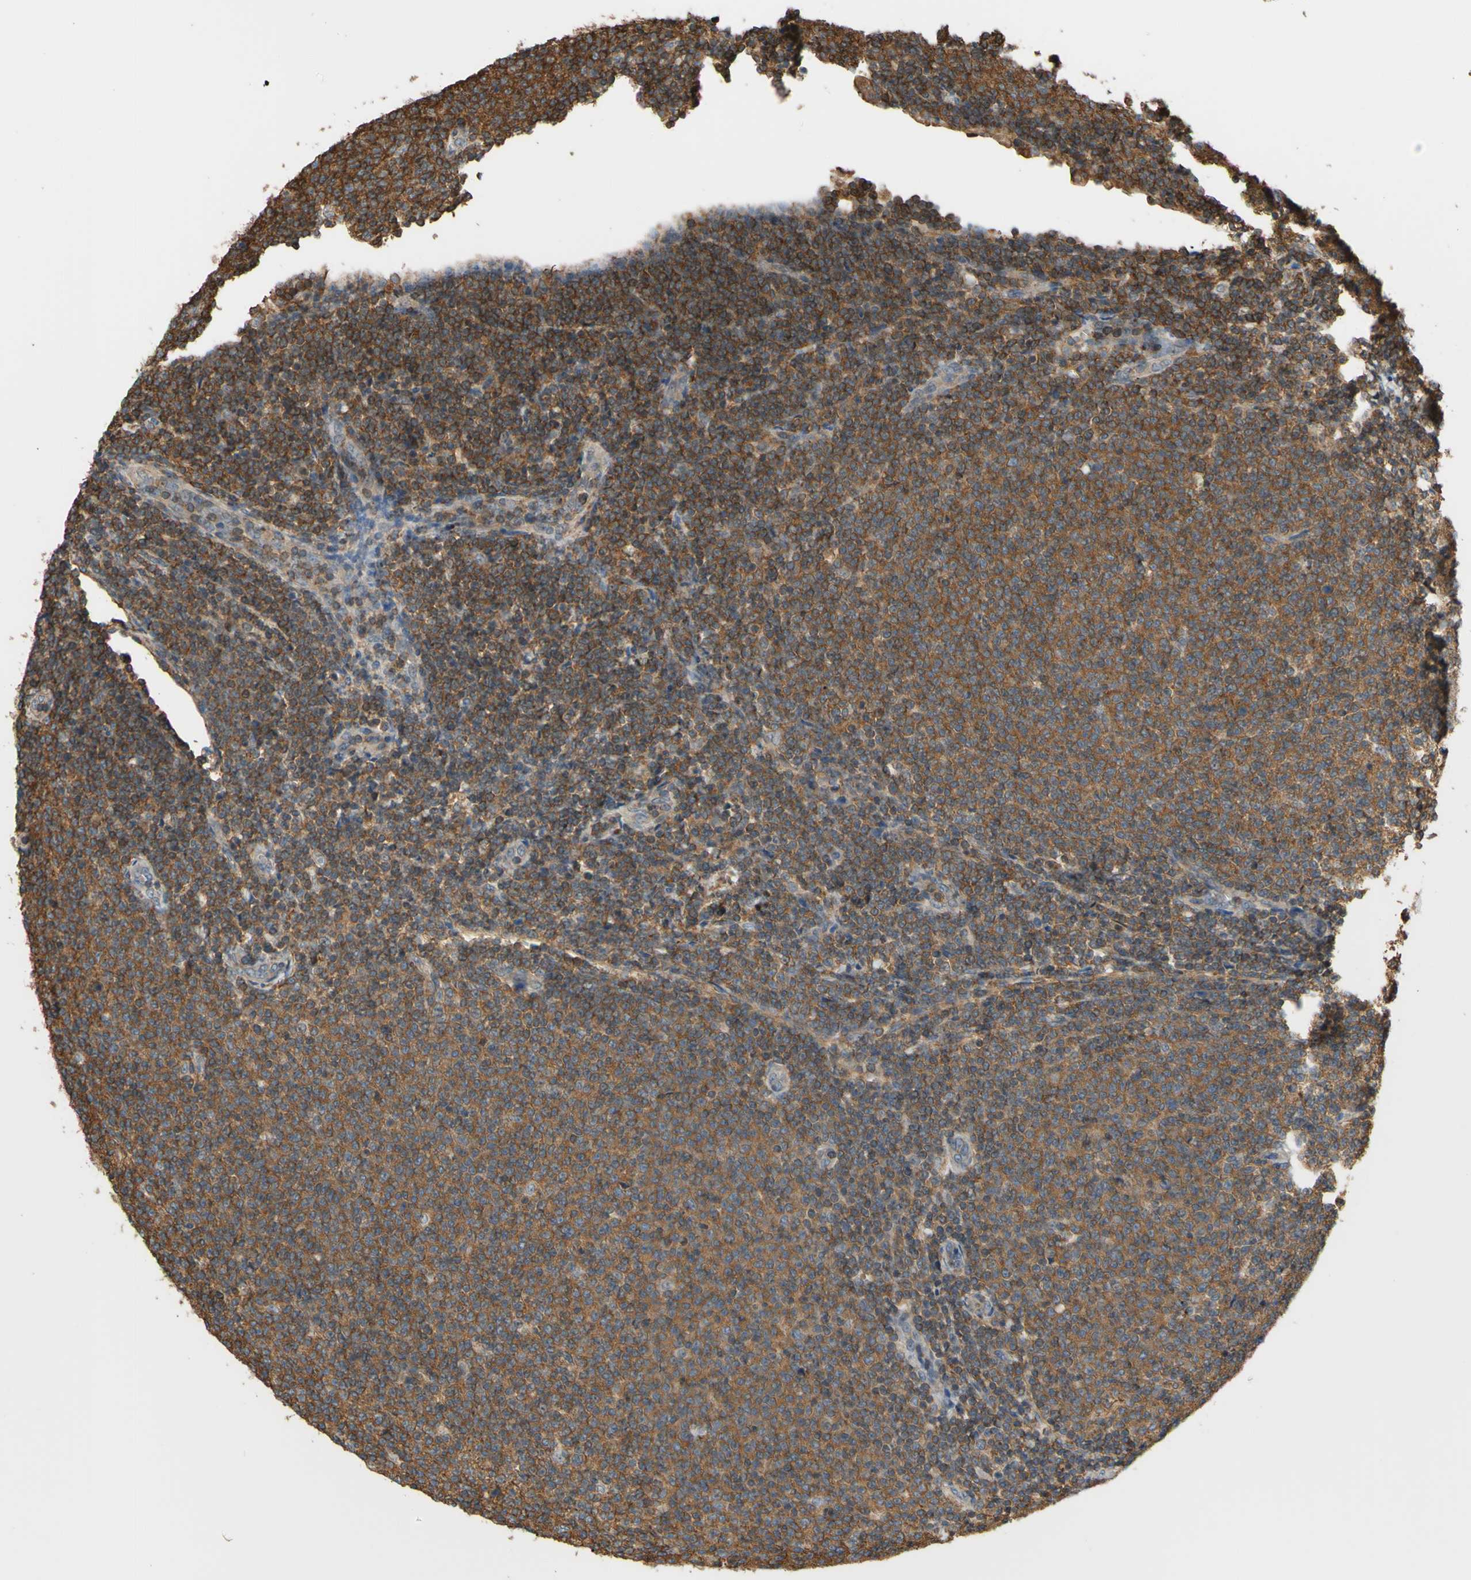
{"staining": {"intensity": "moderate", "quantity": ">75%", "location": "cytoplasmic/membranous"}, "tissue": "lymphoma", "cell_type": "Tumor cells", "image_type": "cancer", "snomed": [{"axis": "morphology", "description": "Malignant lymphoma, non-Hodgkin's type, Low grade"}, {"axis": "topography", "description": "Lymph node"}], "caption": "Tumor cells display medium levels of moderate cytoplasmic/membranous staining in approximately >75% of cells in lymphoma.", "gene": "ADD3", "patient": {"sex": "male", "age": 66}}